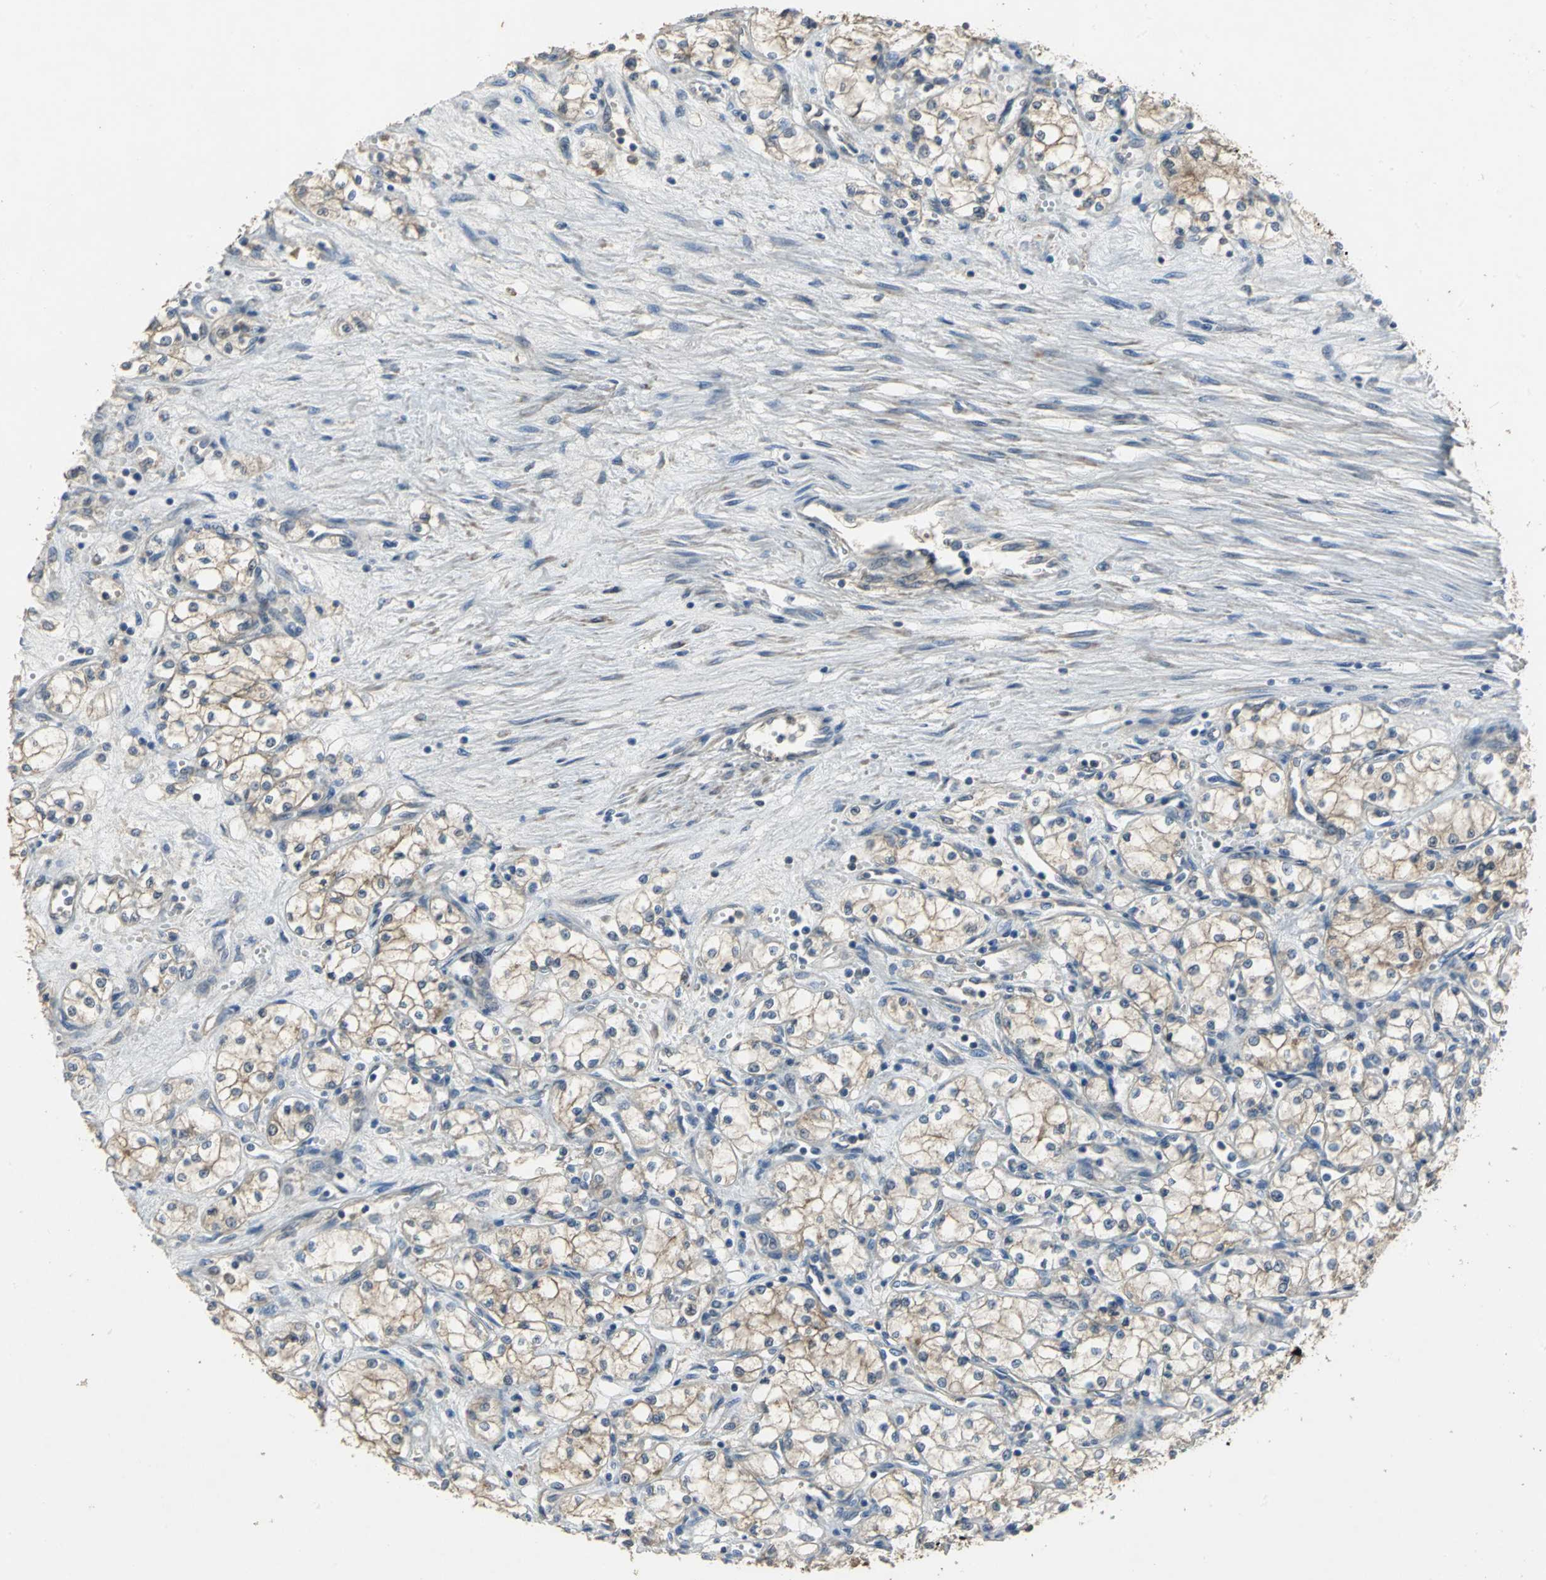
{"staining": {"intensity": "moderate", "quantity": ">75%", "location": "cytoplasmic/membranous"}, "tissue": "renal cancer", "cell_type": "Tumor cells", "image_type": "cancer", "snomed": [{"axis": "morphology", "description": "Normal tissue, NOS"}, {"axis": "morphology", "description": "Adenocarcinoma, NOS"}, {"axis": "topography", "description": "Kidney"}], "caption": "Adenocarcinoma (renal) stained with IHC exhibits moderate cytoplasmic/membranous positivity in approximately >75% of tumor cells. Using DAB (3,3'-diaminobenzidine) (brown) and hematoxylin (blue) stains, captured at high magnification using brightfield microscopy.", "gene": "MET", "patient": {"sex": "male", "age": 59}}